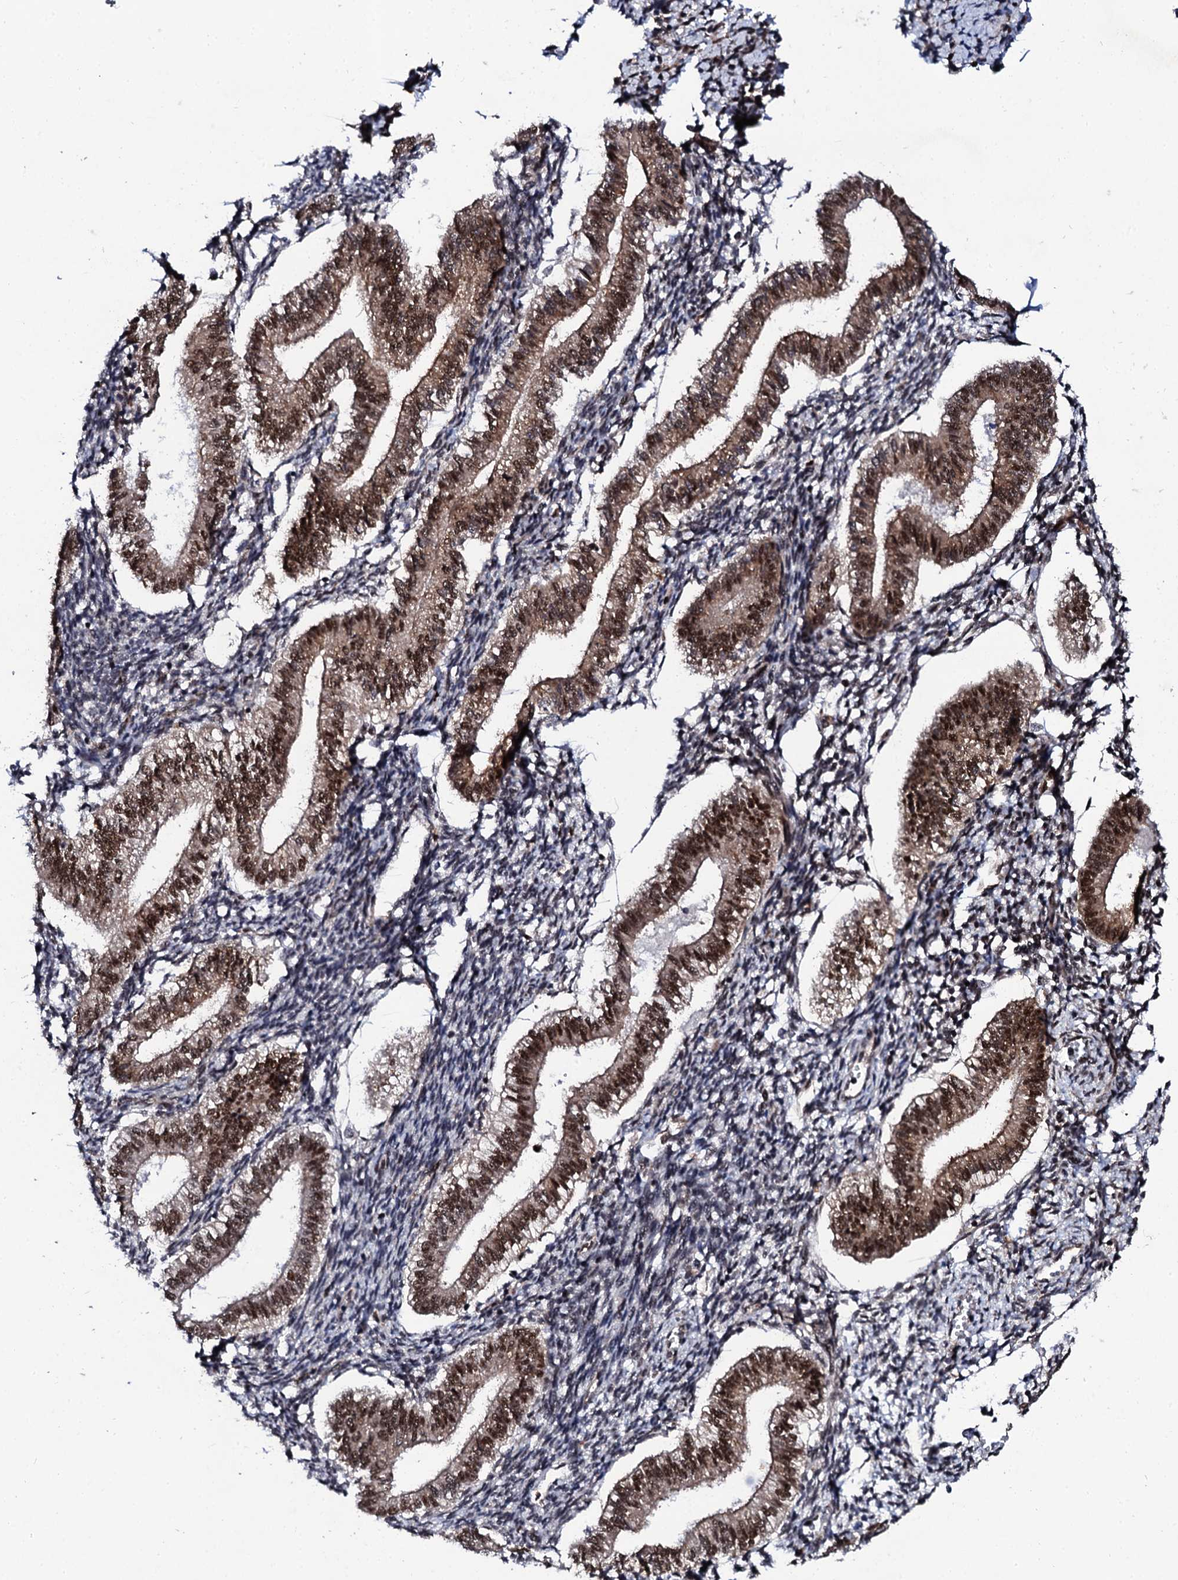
{"staining": {"intensity": "strong", "quantity": "<25%", "location": "nuclear"}, "tissue": "endometrium", "cell_type": "Cells in endometrial stroma", "image_type": "normal", "snomed": [{"axis": "morphology", "description": "Normal tissue, NOS"}, {"axis": "topography", "description": "Endometrium"}], "caption": "Immunohistochemical staining of normal endometrium shows medium levels of strong nuclear expression in about <25% of cells in endometrial stroma. (Brightfield microscopy of DAB IHC at high magnification).", "gene": "CSTF3", "patient": {"sex": "female", "age": 25}}